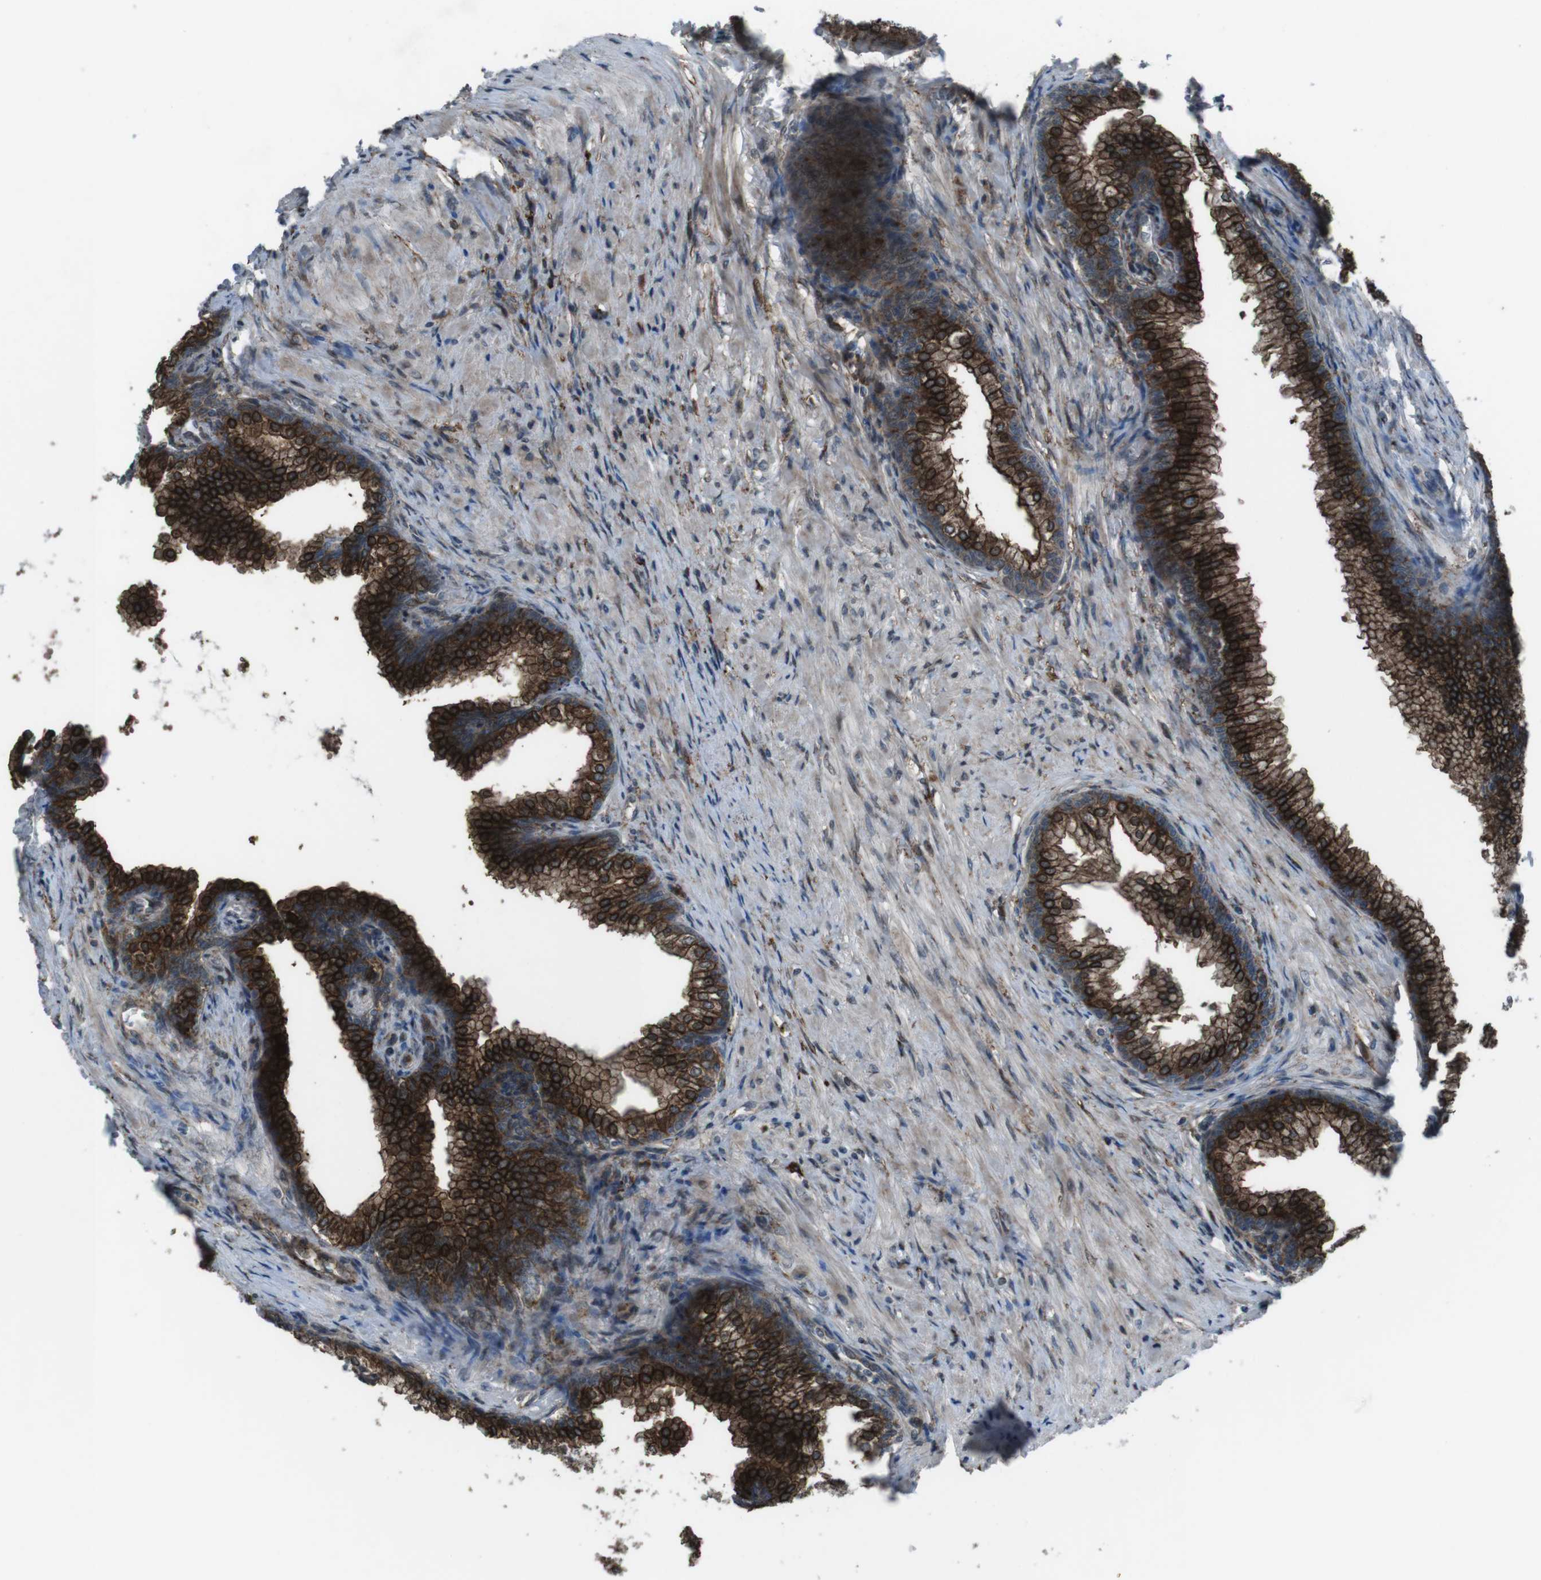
{"staining": {"intensity": "strong", "quantity": ">75%", "location": "cytoplasmic/membranous"}, "tissue": "prostate", "cell_type": "Glandular cells", "image_type": "normal", "snomed": [{"axis": "morphology", "description": "Normal tissue, NOS"}, {"axis": "morphology", "description": "Urothelial carcinoma, Low grade"}, {"axis": "topography", "description": "Urinary bladder"}, {"axis": "topography", "description": "Prostate"}], "caption": "A brown stain labels strong cytoplasmic/membranous expression of a protein in glandular cells of unremarkable human prostate. The staining is performed using DAB brown chromogen to label protein expression. The nuclei are counter-stained blue using hematoxylin.", "gene": "GDF10", "patient": {"sex": "male", "age": 60}}